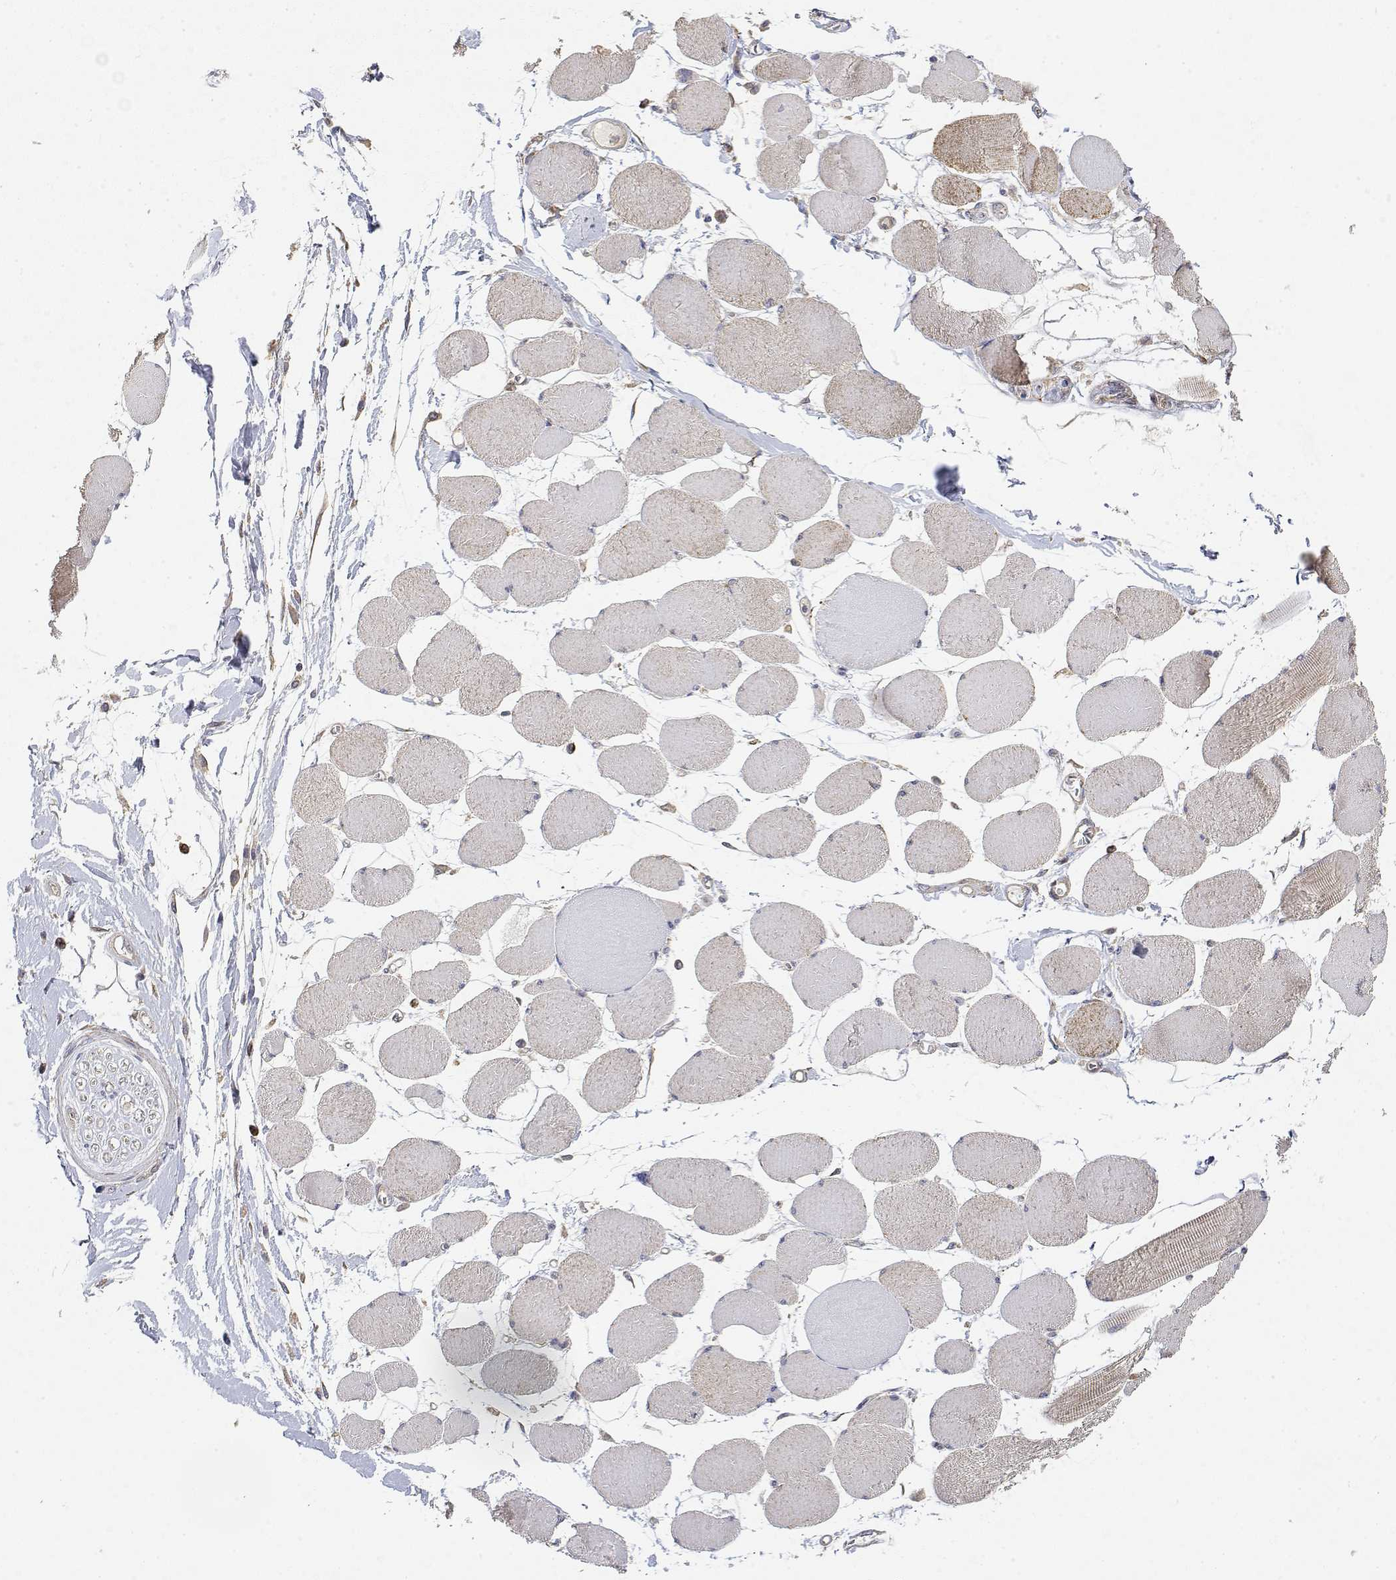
{"staining": {"intensity": "moderate", "quantity": "25%-75%", "location": "cytoplasmic/membranous"}, "tissue": "skeletal muscle", "cell_type": "Myocytes", "image_type": "normal", "snomed": [{"axis": "morphology", "description": "Normal tissue, NOS"}, {"axis": "topography", "description": "Skeletal muscle"}], "caption": "Immunohistochemistry (IHC) micrograph of normal skeletal muscle: skeletal muscle stained using IHC exhibits medium levels of moderate protein expression localized specifically in the cytoplasmic/membranous of myocytes, appearing as a cytoplasmic/membranous brown color.", "gene": "LONRF3", "patient": {"sex": "female", "age": 75}}